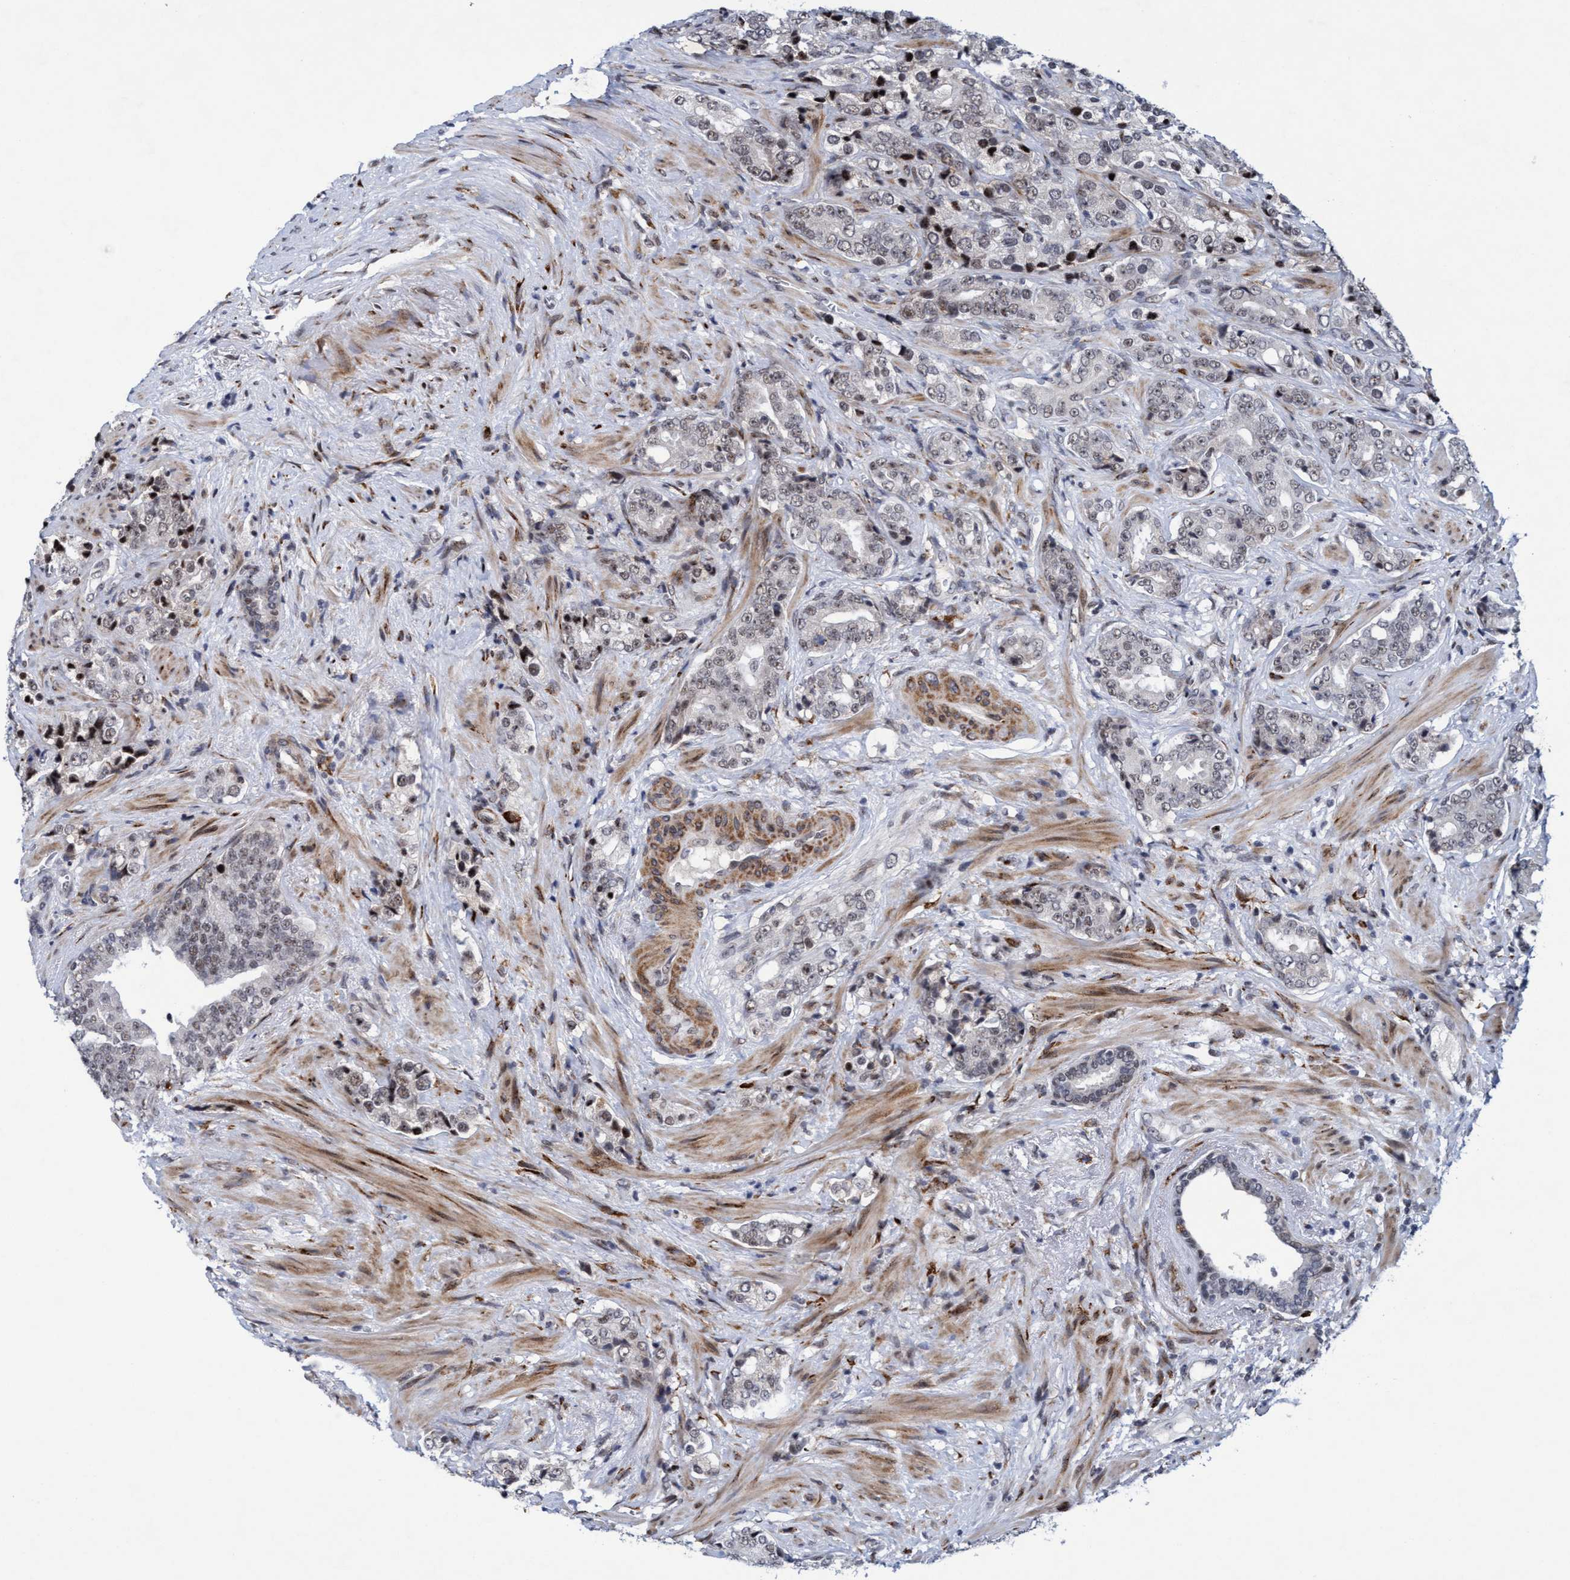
{"staining": {"intensity": "weak", "quantity": "<25%", "location": "nuclear"}, "tissue": "prostate cancer", "cell_type": "Tumor cells", "image_type": "cancer", "snomed": [{"axis": "morphology", "description": "Adenocarcinoma, High grade"}, {"axis": "topography", "description": "Prostate"}], "caption": "Photomicrograph shows no significant protein positivity in tumor cells of prostate high-grade adenocarcinoma. The staining was performed using DAB to visualize the protein expression in brown, while the nuclei were stained in blue with hematoxylin (Magnification: 20x).", "gene": "GLT6D1", "patient": {"sex": "male", "age": 71}}